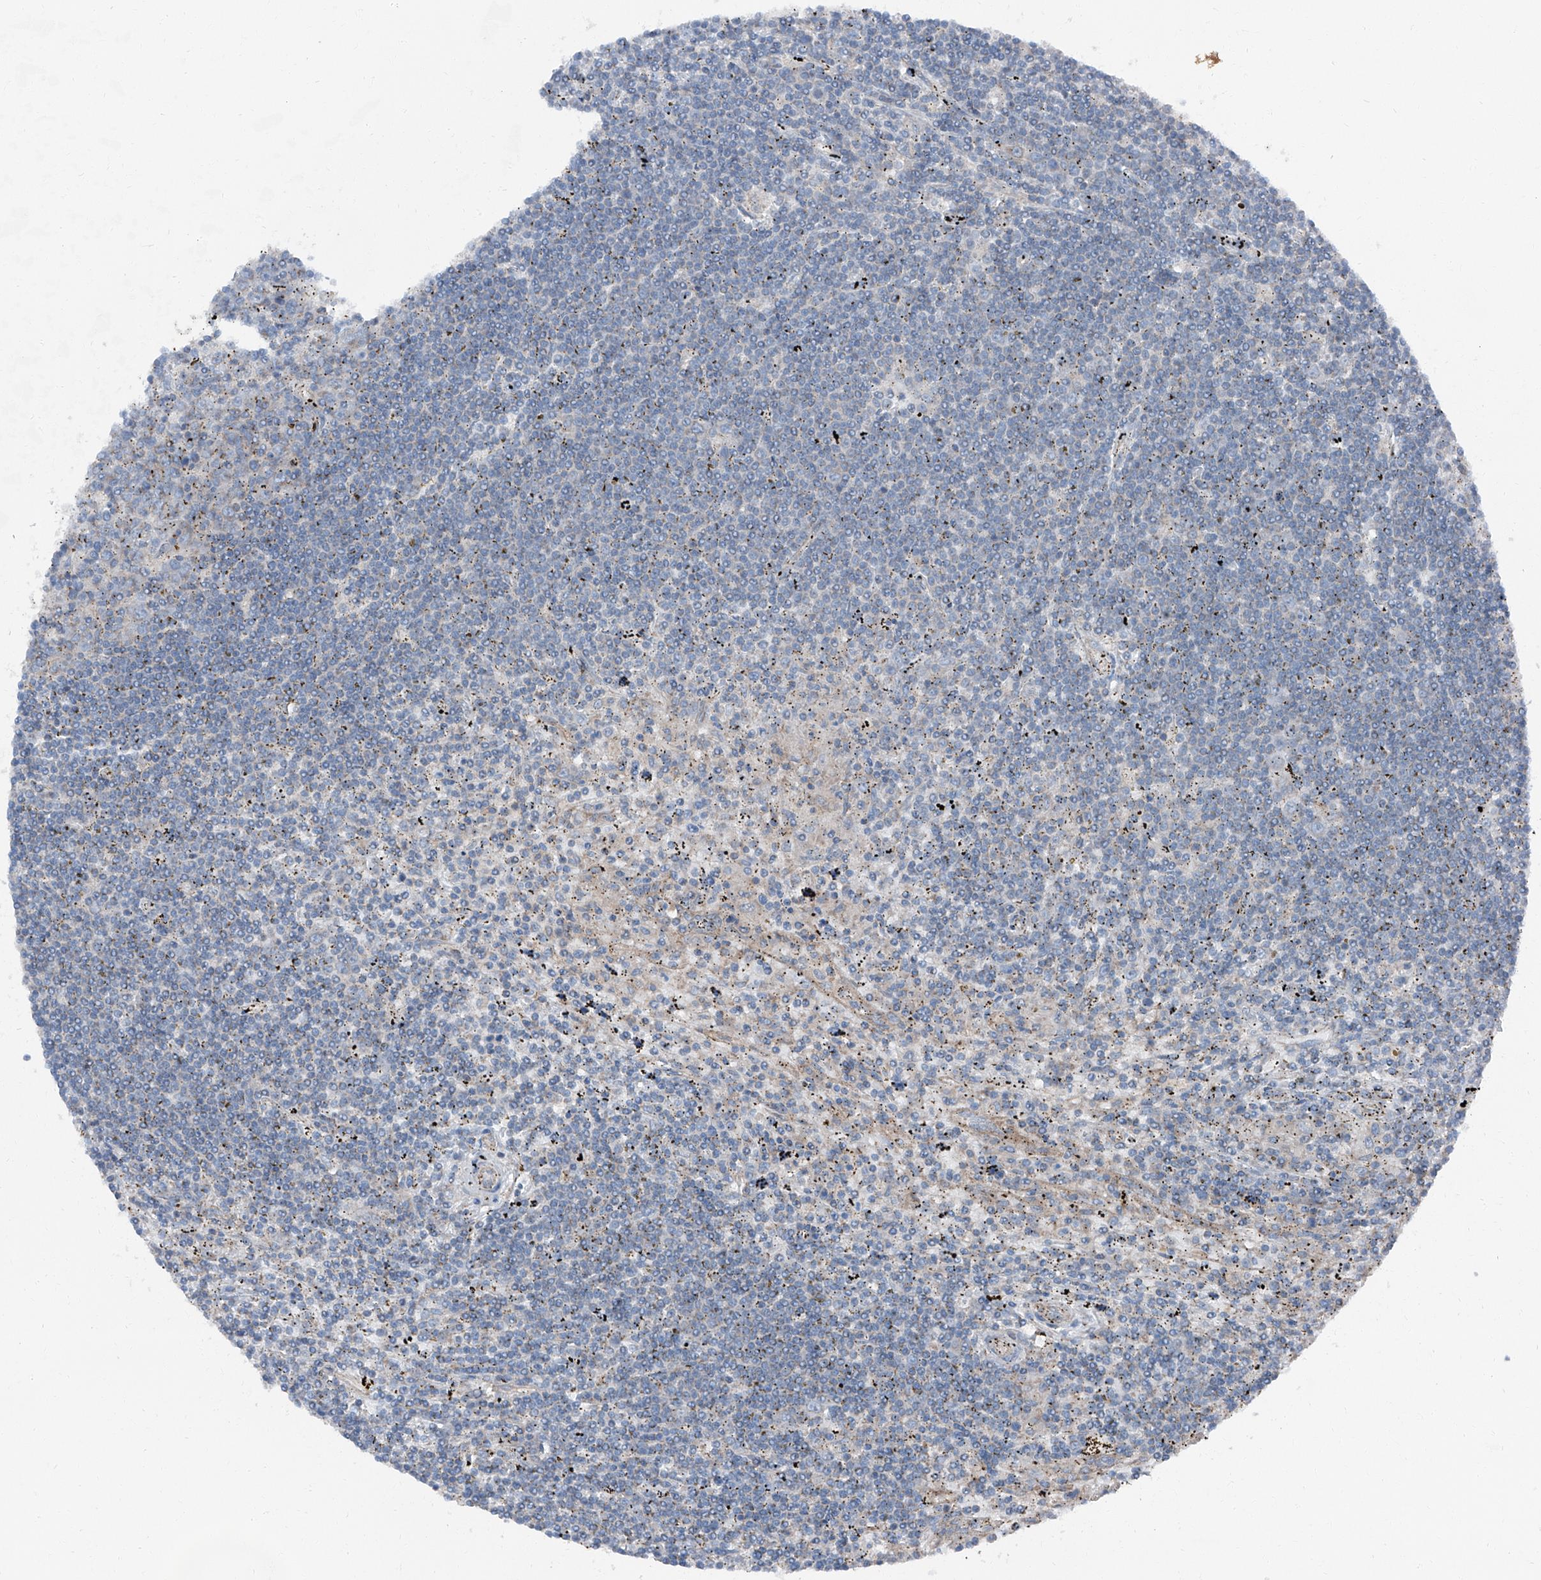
{"staining": {"intensity": "negative", "quantity": "none", "location": "none"}, "tissue": "lymphoma", "cell_type": "Tumor cells", "image_type": "cancer", "snomed": [{"axis": "morphology", "description": "Malignant lymphoma, non-Hodgkin's type, Low grade"}, {"axis": "topography", "description": "Spleen"}], "caption": "This is an IHC micrograph of human lymphoma. There is no positivity in tumor cells.", "gene": "GPR142", "patient": {"sex": "male", "age": 76}}